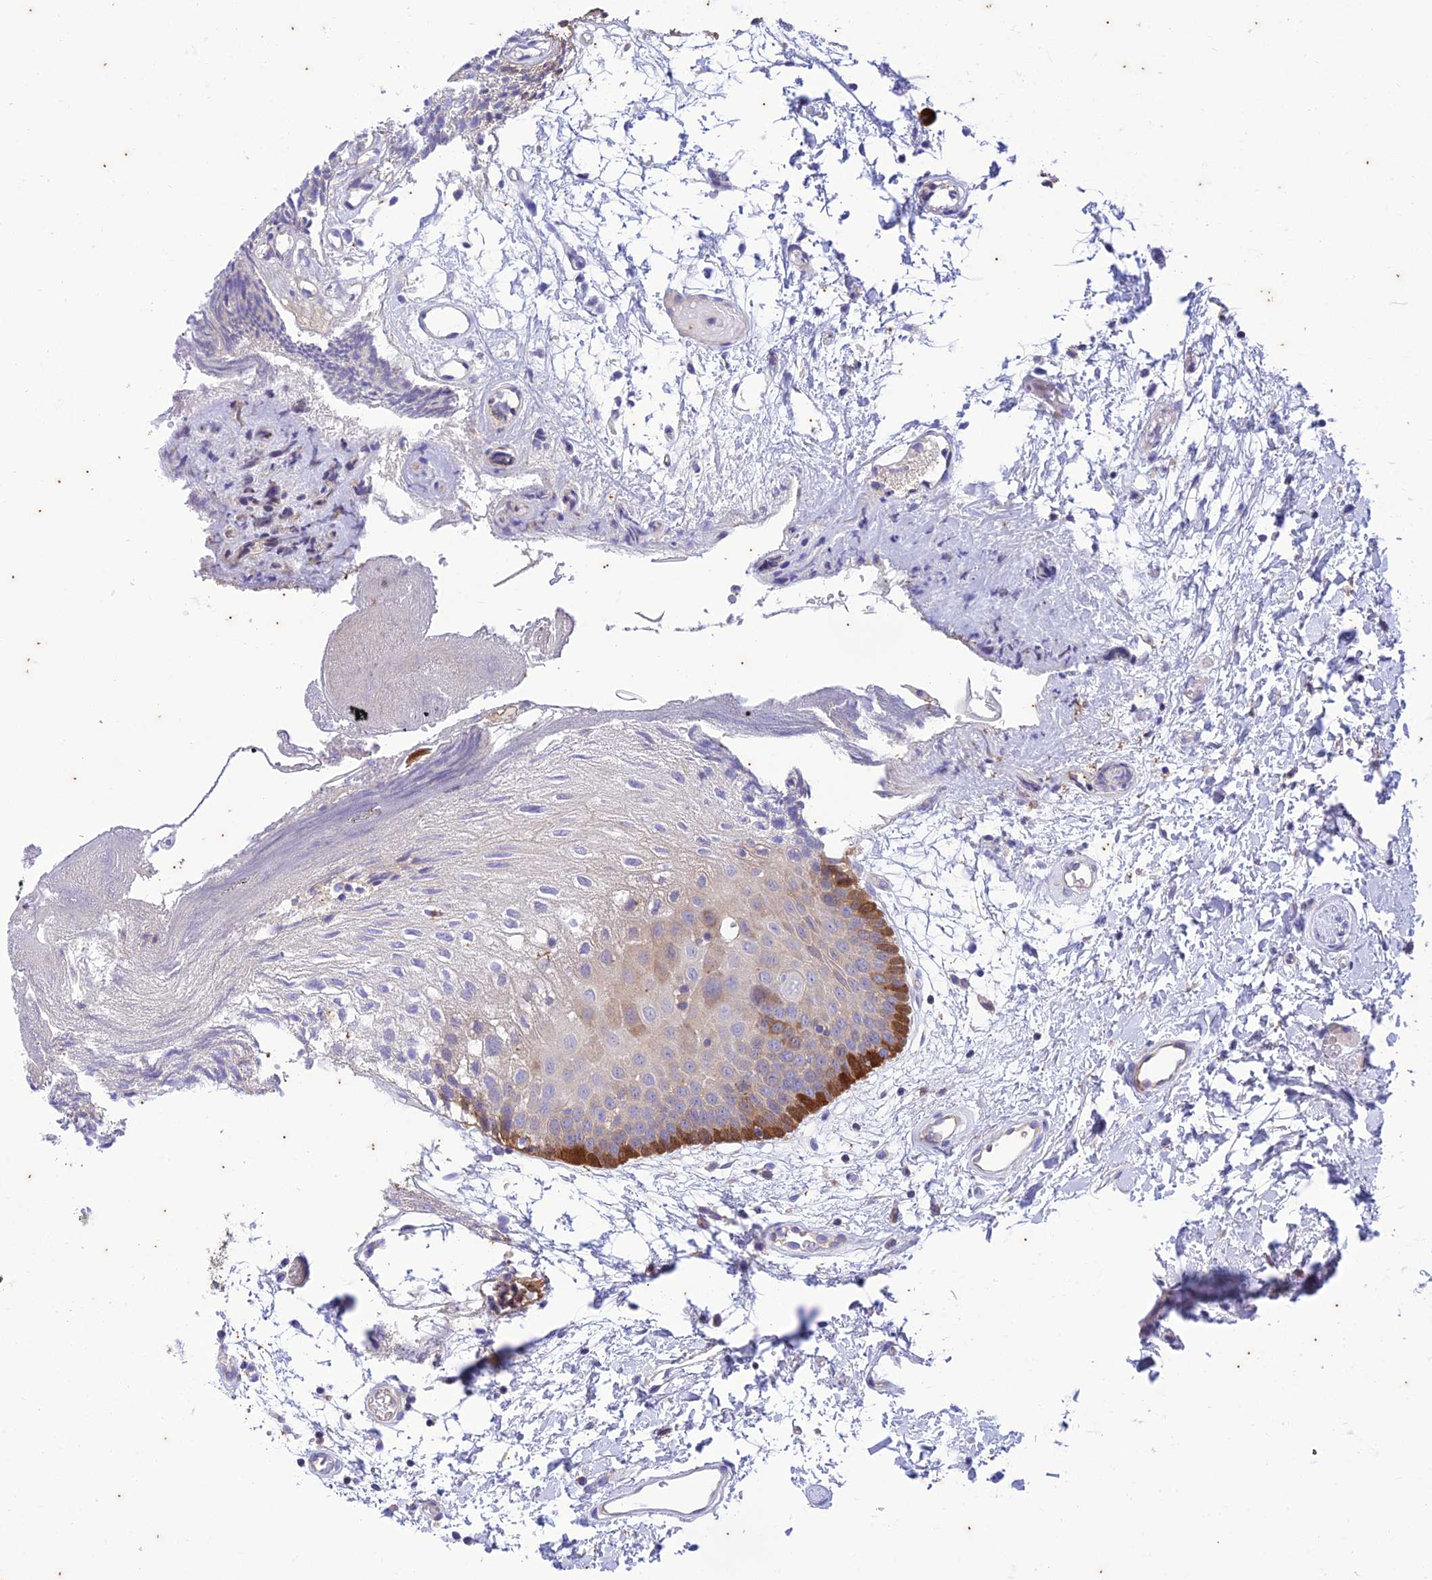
{"staining": {"intensity": "moderate", "quantity": "25%-75%", "location": "cytoplasmic/membranous"}, "tissue": "oral mucosa", "cell_type": "Squamous epithelial cells", "image_type": "normal", "snomed": [{"axis": "morphology", "description": "Normal tissue, NOS"}, {"axis": "topography", "description": "Skeletal muscle"}, {"axis": "topography", "description": "Oral tissue"}, {"axis": "topography", "description": "Salivary gland"}, {"axis": "topography", "description": "Peripheral nerve tissue"}], "caption": "Approximately 25%-75% of squamous epithelial cells in normal oral mucosa demonstrate moderate cytoplasmic/membranous protein staining as visualized by brown immunohistochemical staining.", "gene": "PIMREG", "patient": {"sex": "male", "age": 54}}